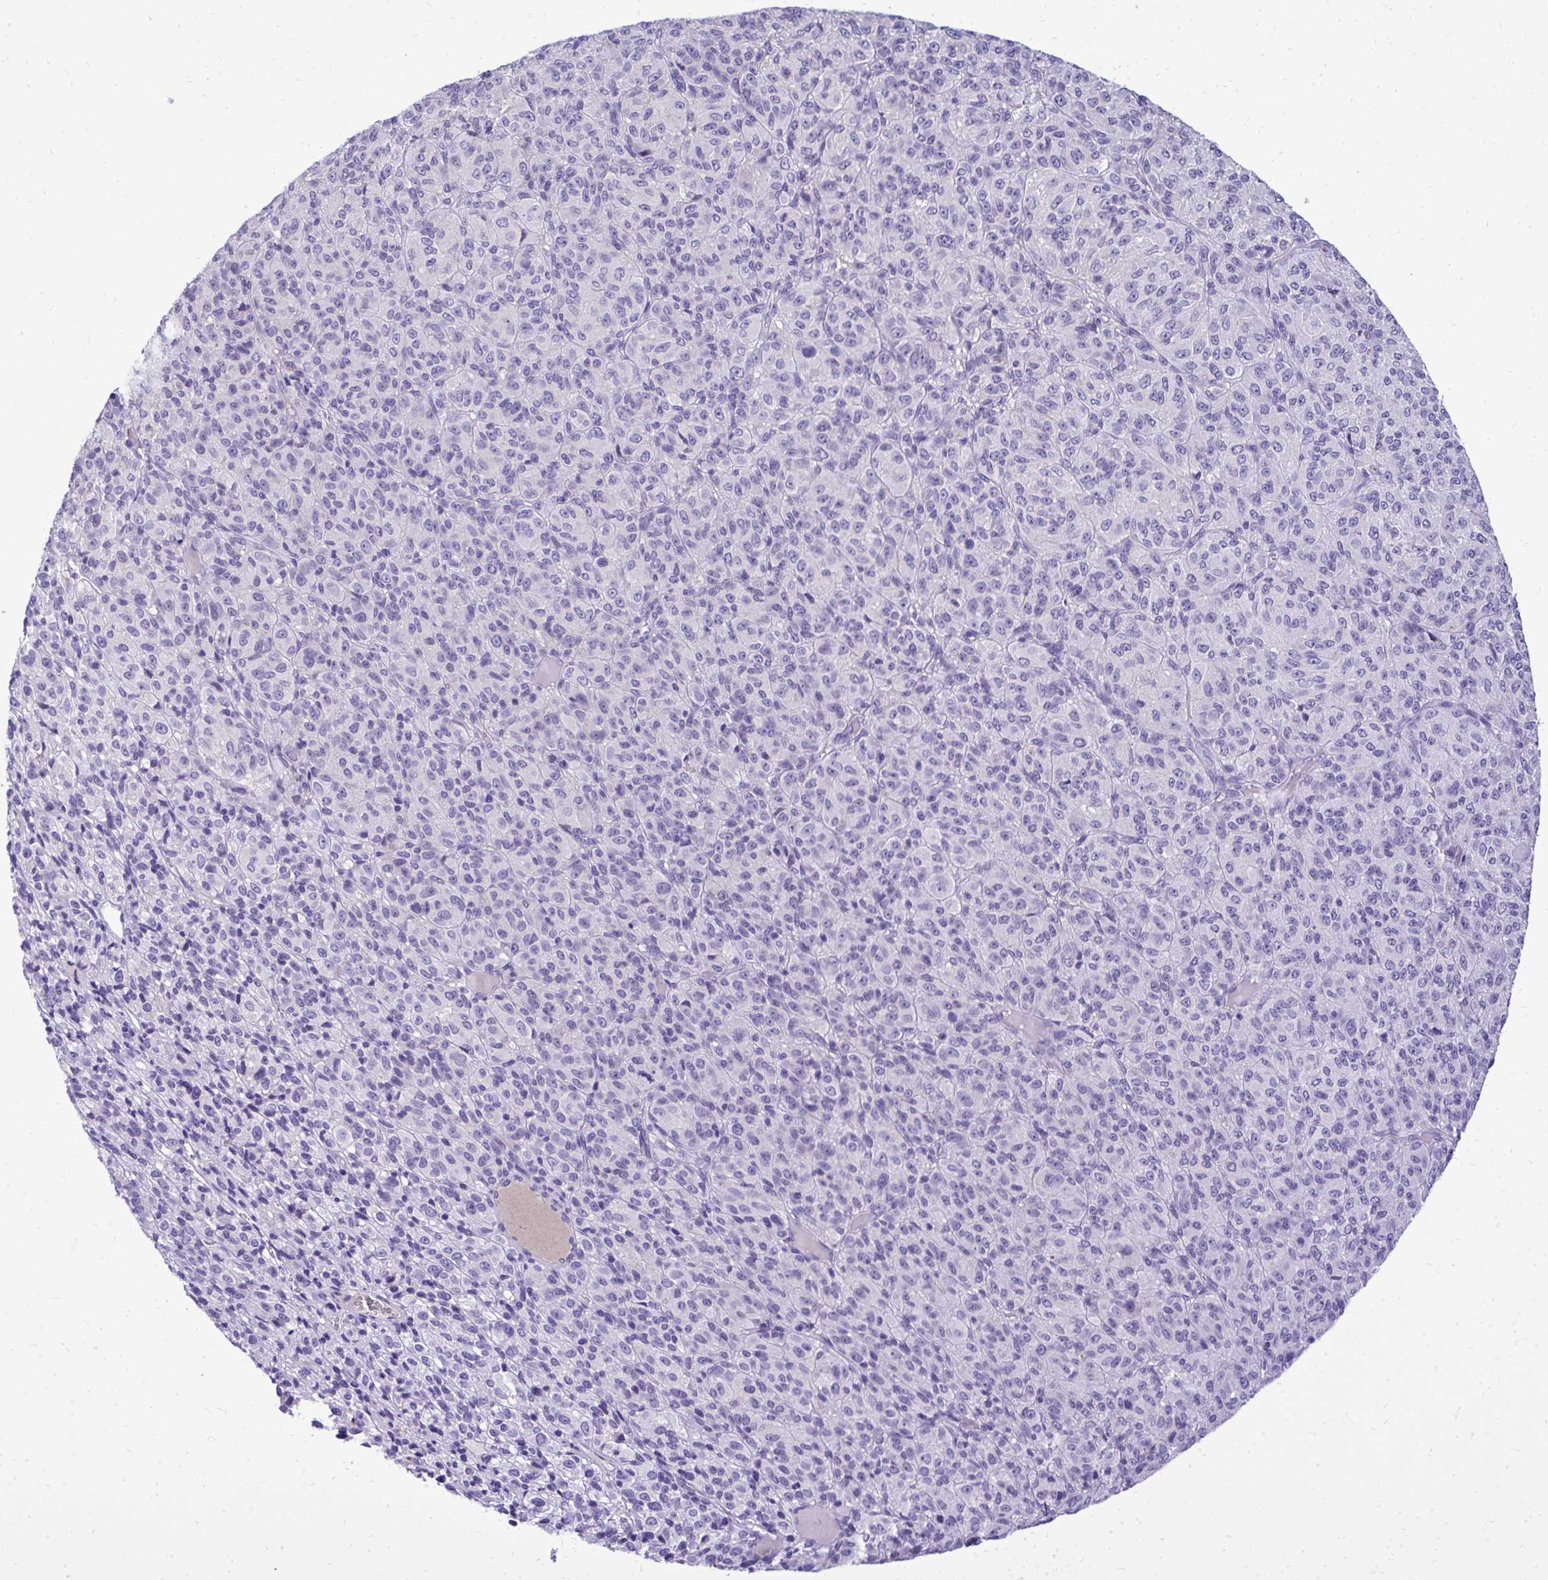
{"staining": {"intensity": "negative", "quantity": "none", "location": "none"}, "tissue": "melanoma", "cell_type": "Tumor cells", "image_type": "cancer", "snomed": [{"axis": "morphology", "description": "Malignant melanoma, Metastatic site"}, {"axis": "topography", "description": "Brain"}], "caption": "DAB immunohistochemical staining of malignant melanoma (metastatic site) reveals no significant positivity in tumor cells. (Stains: DAB (3,3'-diaminobenzidine) immunohistochemistry (IHC) with hematoxylin counter stain, Microscopy: brightfield microscopy at high magnification).", "gene": "ST6GALNAC3", "patient": {"sex": "female", "age": 56}}